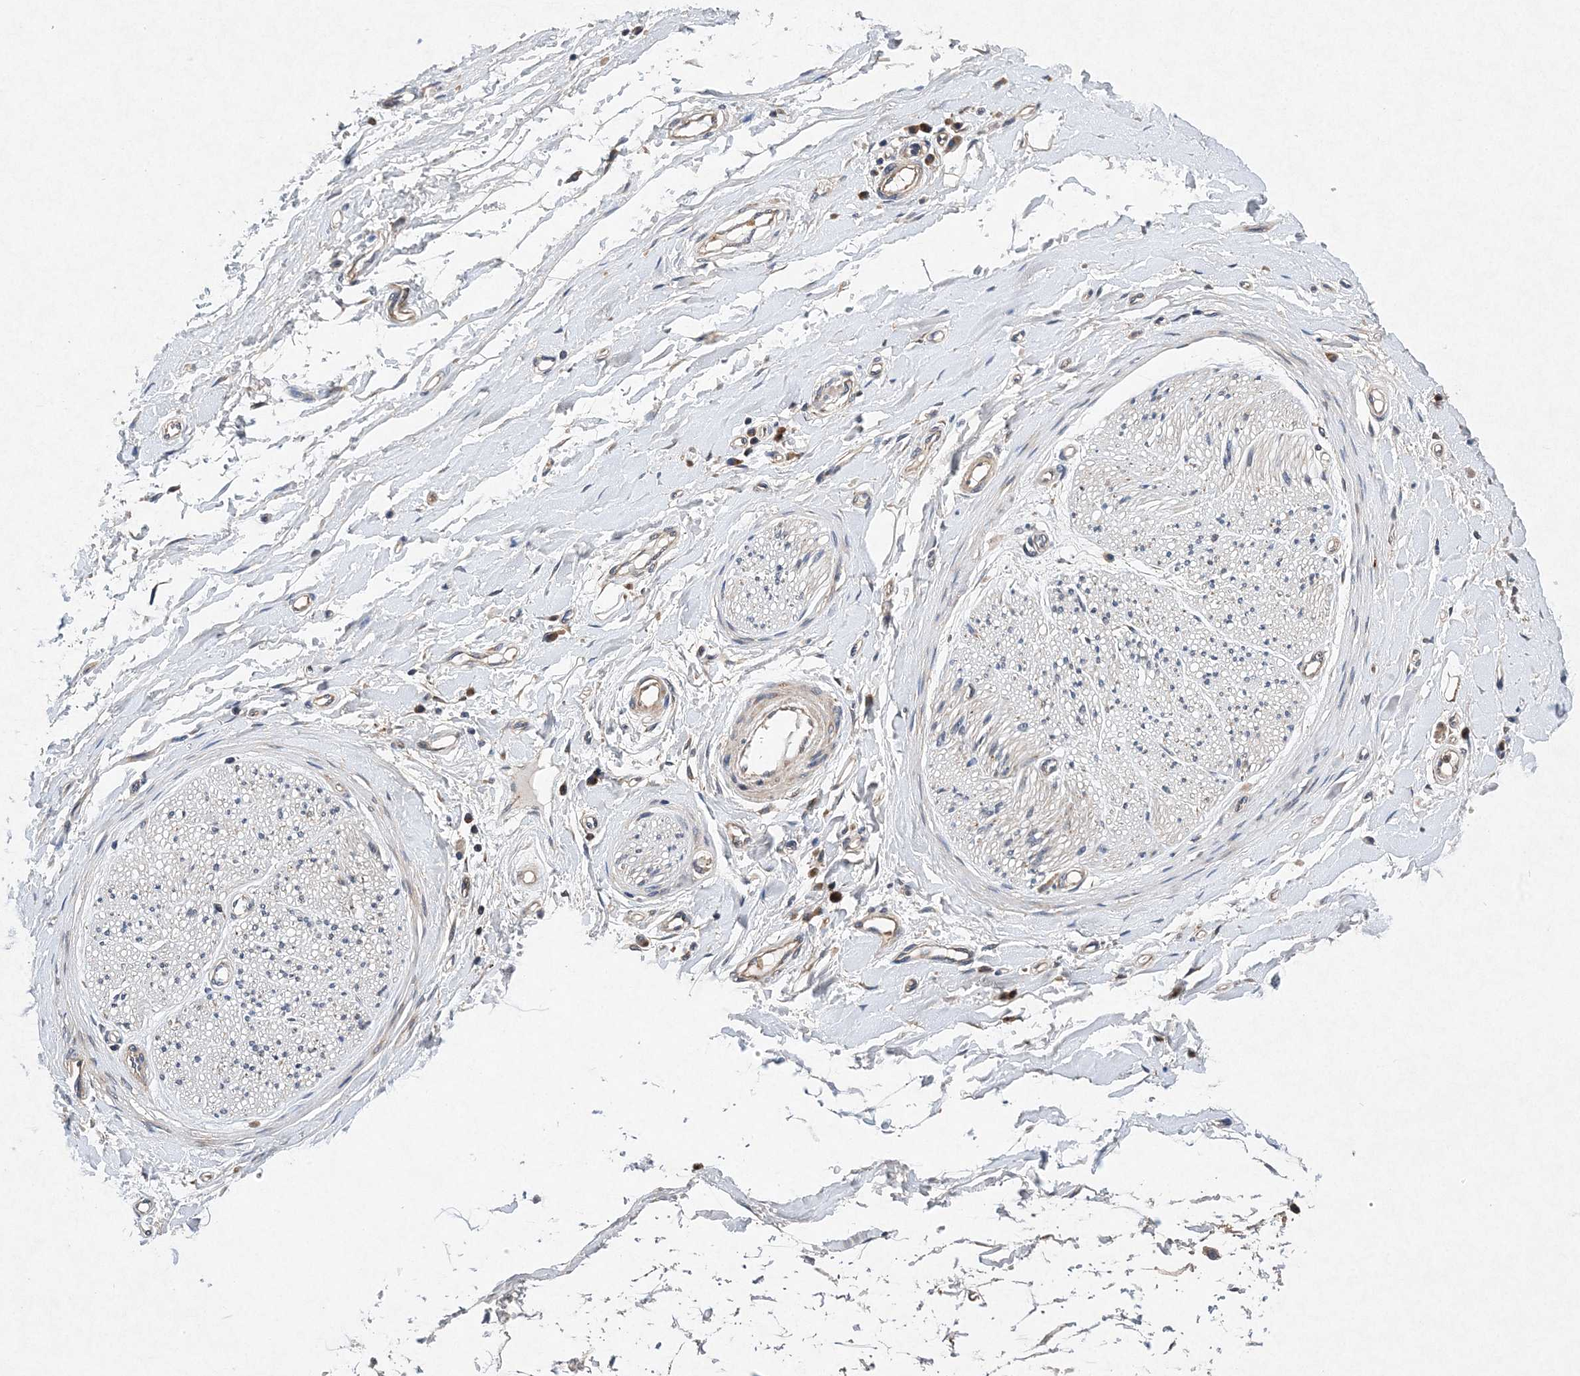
{"staining": {"intensity": "negative", "quantity": "none", "location": "none"}, "tissue": "adipose tissue", "cell_type": "Adipocytes", "image_type": "normal", "snomed": [{"axis": "morphology", "description": "Normal tissue, NOS"}, {"axis": "morphology", "description": "Adenocarcinoma, NOS"}, {"axis": "topography", "description": "Stomach, upper"}, {"axis": "topography", "description": "Peripheral nerve tissue"}], "caption": "DAB immunohistochemical staining of normal adipose tissue displays no significant staining in adipocytes.", "gene": "PROSER1", "patient": {"sex": "male", "age": 62}}